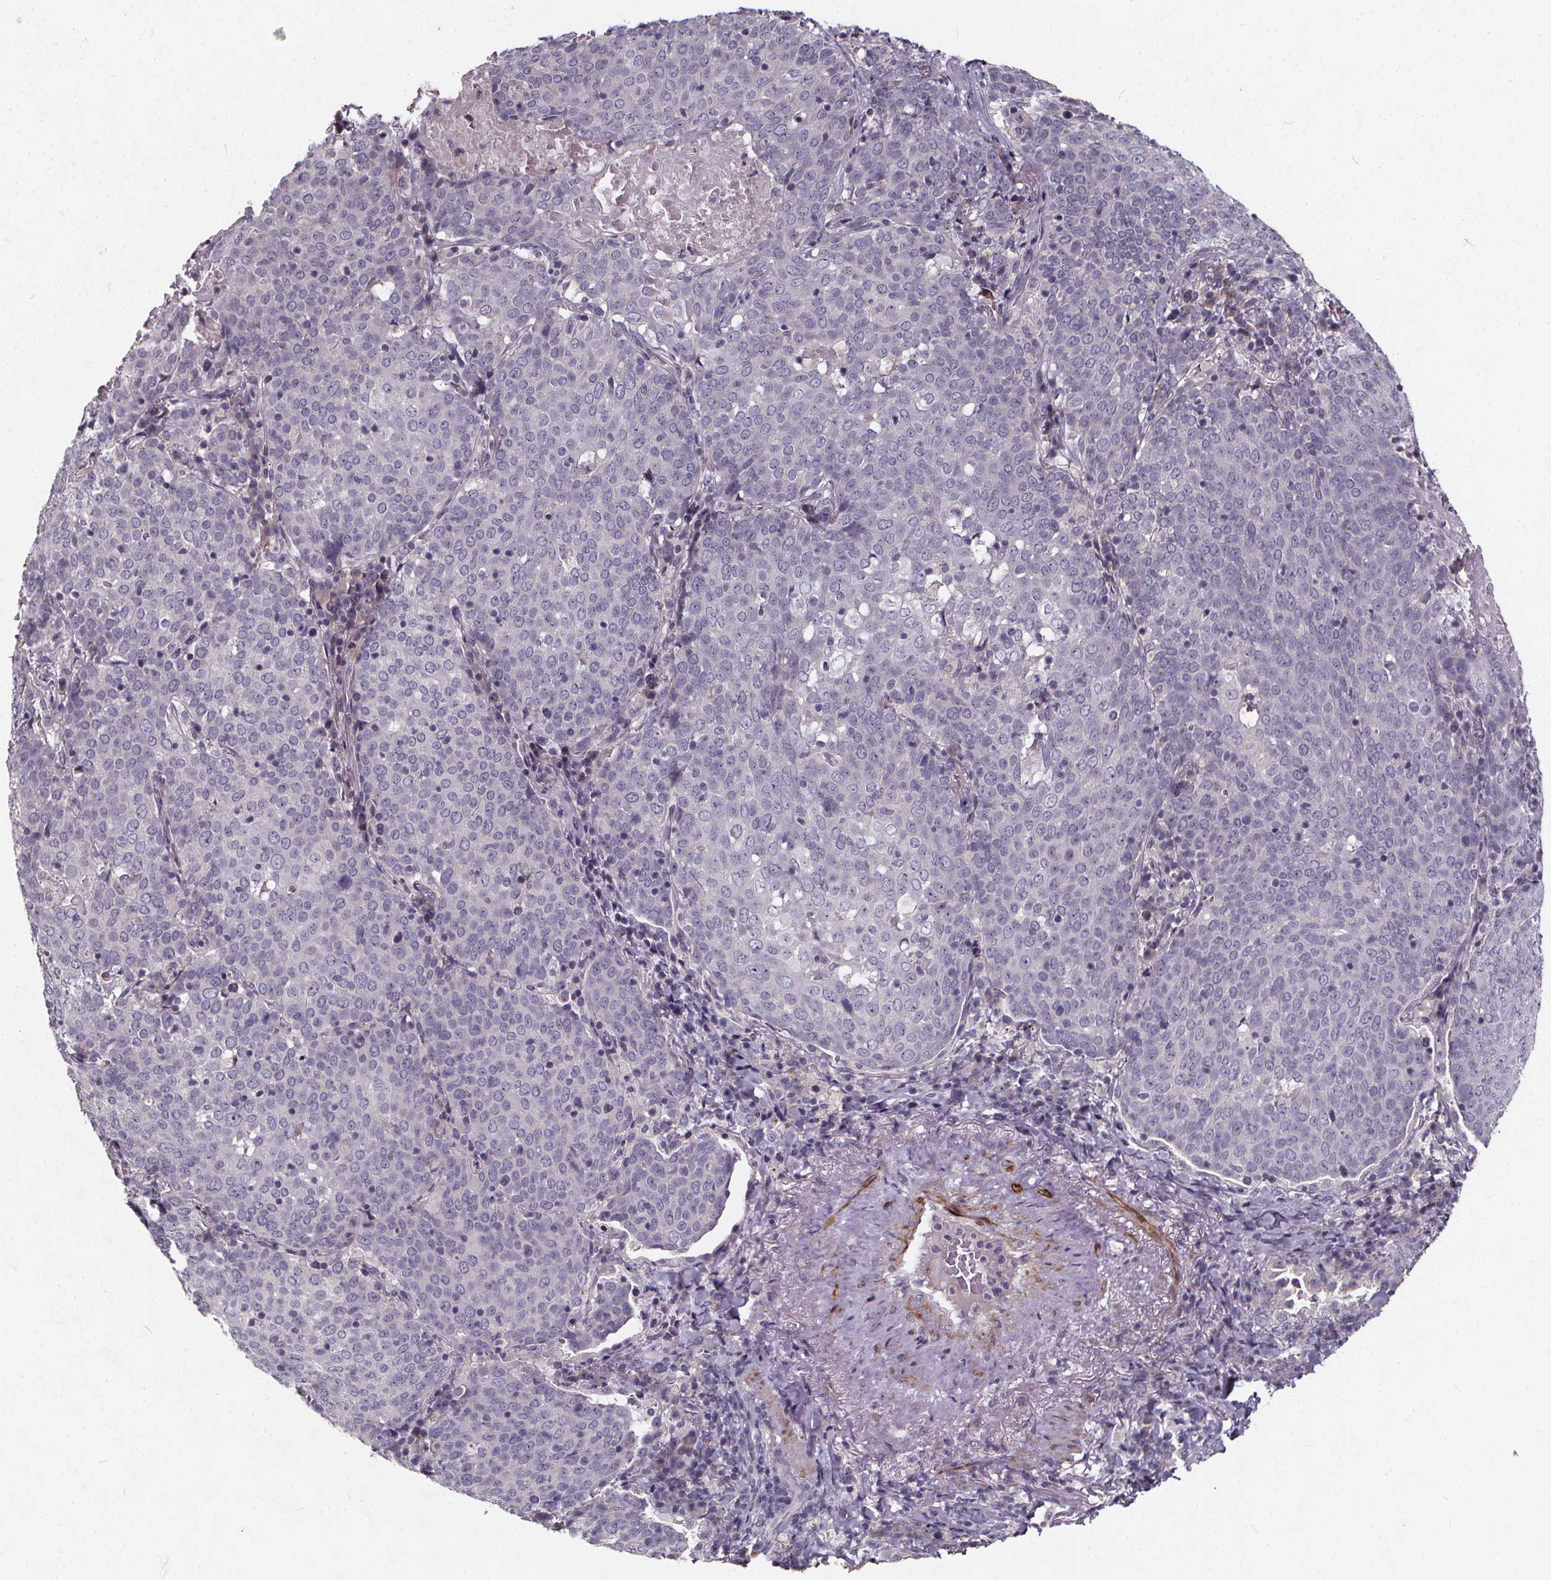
{"staining": {"intensity": "negative", "quantity": "none", "location": "none"}, "tissue": "lung cancer", "cell_type": "Tumor cells", "image_type": "cancer", "snomed": [{"axis": "morphology", "description": "Squamous cell carcinoma, NOS"}, {"axis": "topography", "description": "Lung"}], "caption": "This is an IHC image of lung cancer. There is no expression in tumor cells.", "gene": "TSPAN14", "patient": {"sex": "male", "age": 82}}